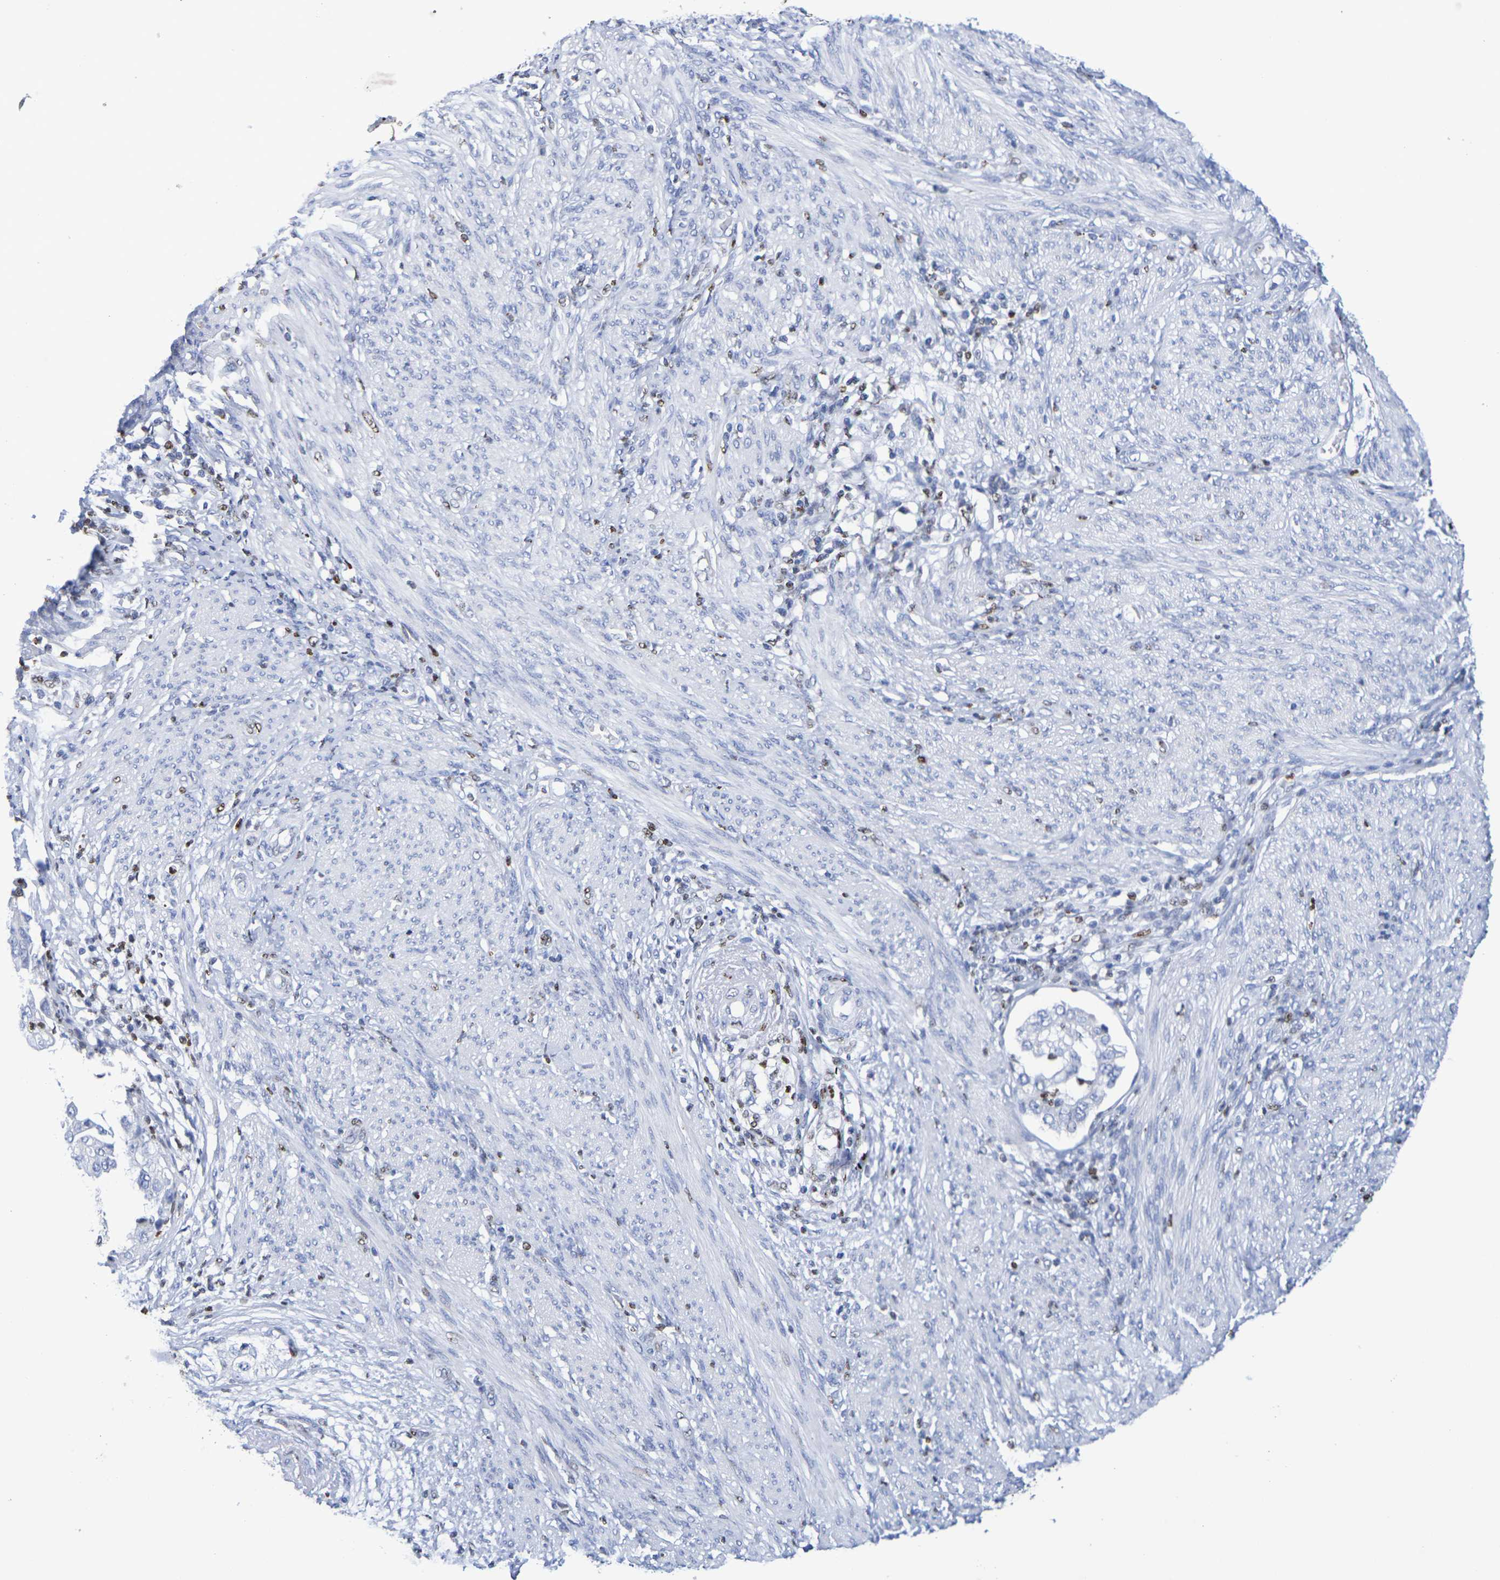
{"staining": {"intensity": "negative", "quantity": "none", "location": "none"}, "tissue": "endometrial cancer", "cell_type": "Tumor cells", "image_type": "cancer", "snomed": [{"axis": "morphology", "description": "Adenocarcinoma, NOS"}, {"axis": "topography", "description": "Endometrium"}], "caption": "Tumor cells show no significant protein expression in endometrial adenocarcinoma. (Stains: DAB IHC with hematoxylin counter stain, Microscopy: brightfield microscopy at high magnification).", "gene": "H1-5", "patient": {"sex": "female", "age": 85}}